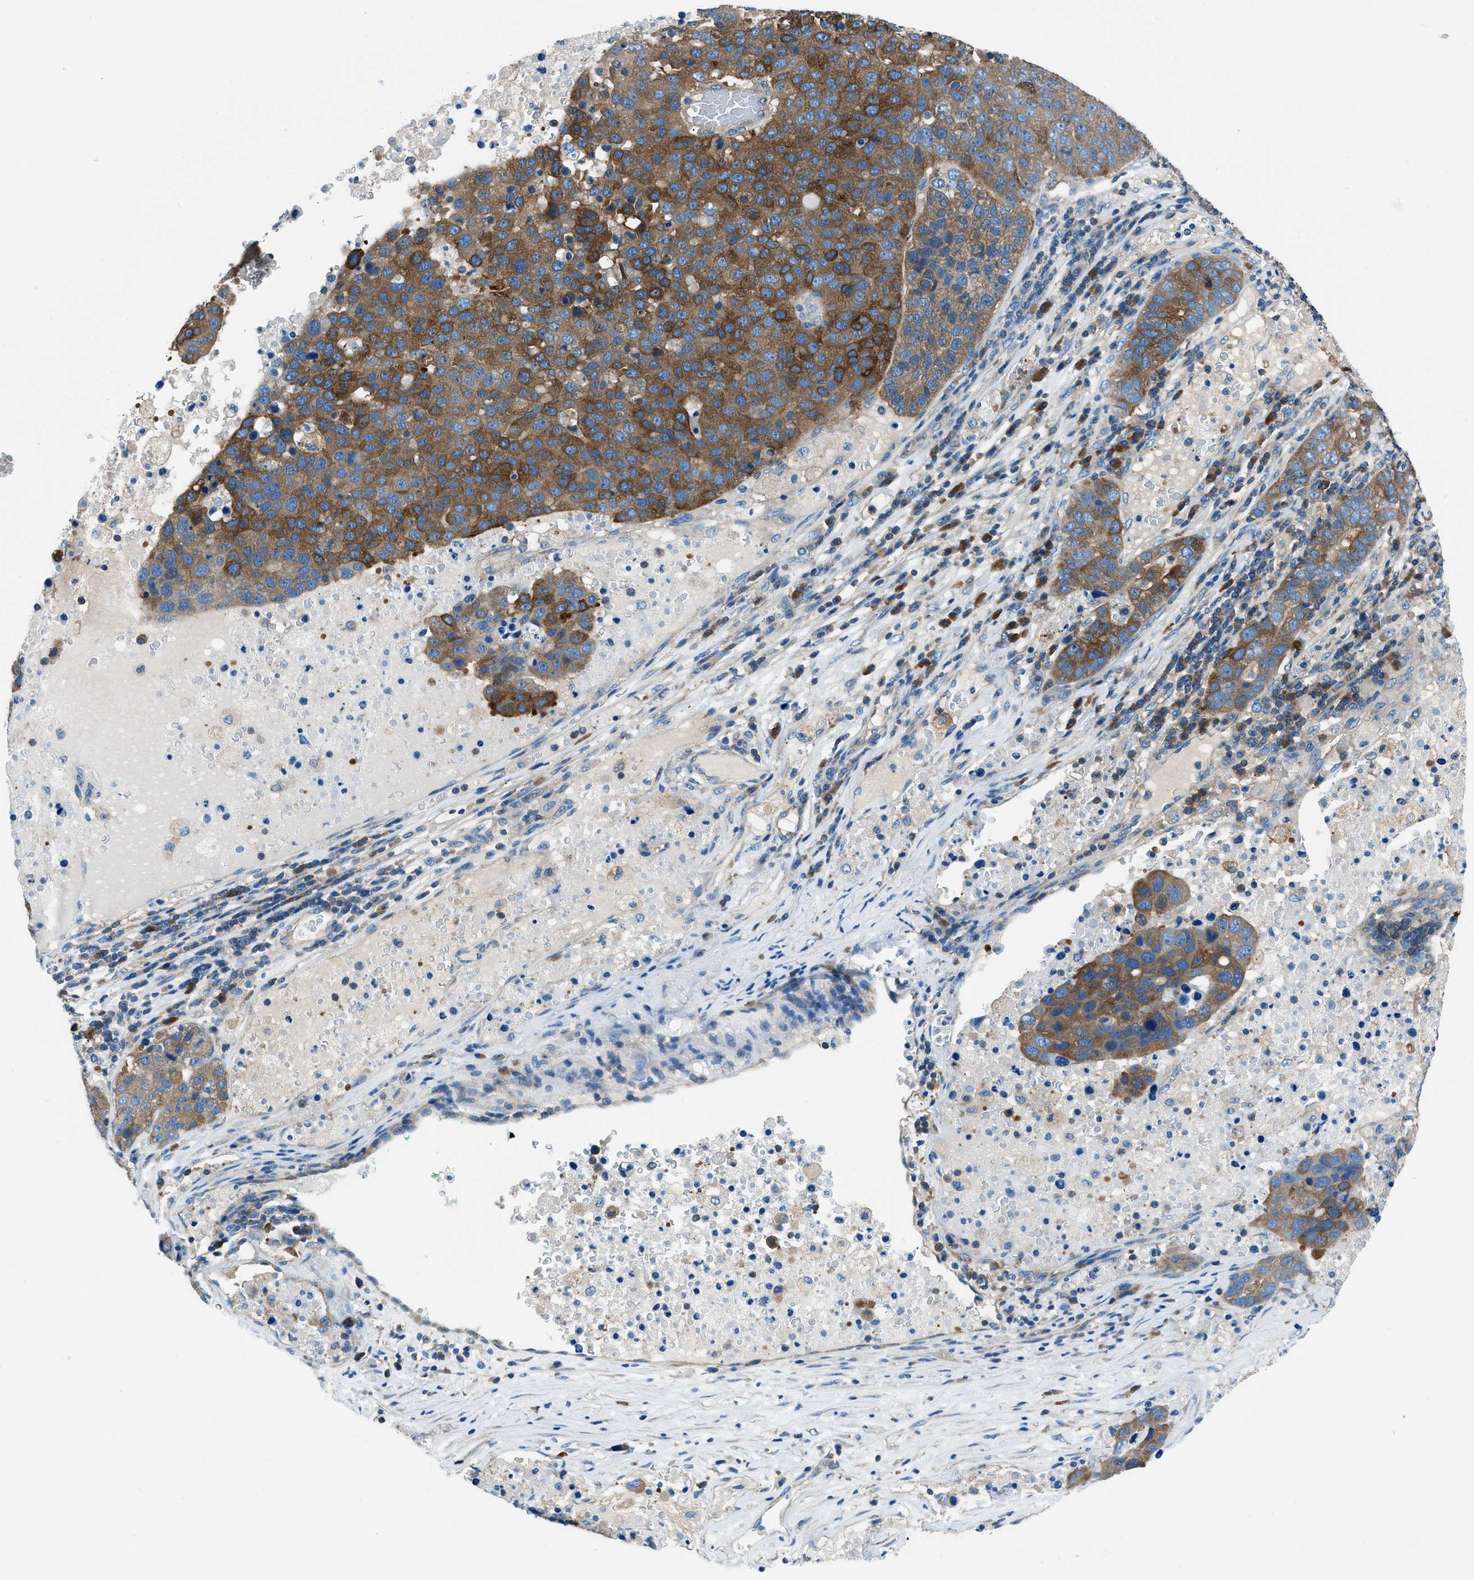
{"staining": {"intensity": "strong", "quantity": ">75%", "location": "cytoplasmic/membranous"}, "tissue": "pancreatic cancer", "cell_type": "Tumor cells", "image_type": "cancer", "snomed": [{"axis": "morphology", "description": "Adenocarcinoma, NOS"}, {"axis": "topography", "description": "Pancreas"}], "caption": "Pancreatic adenocarcinoma was stained to show a protein in brown. There is high levels of strong cytoplasmic/membranous positivity in approximately >75% of tumor cells.", "gene": "SARS1", "patient": {"sex": "female", "age": 61}}